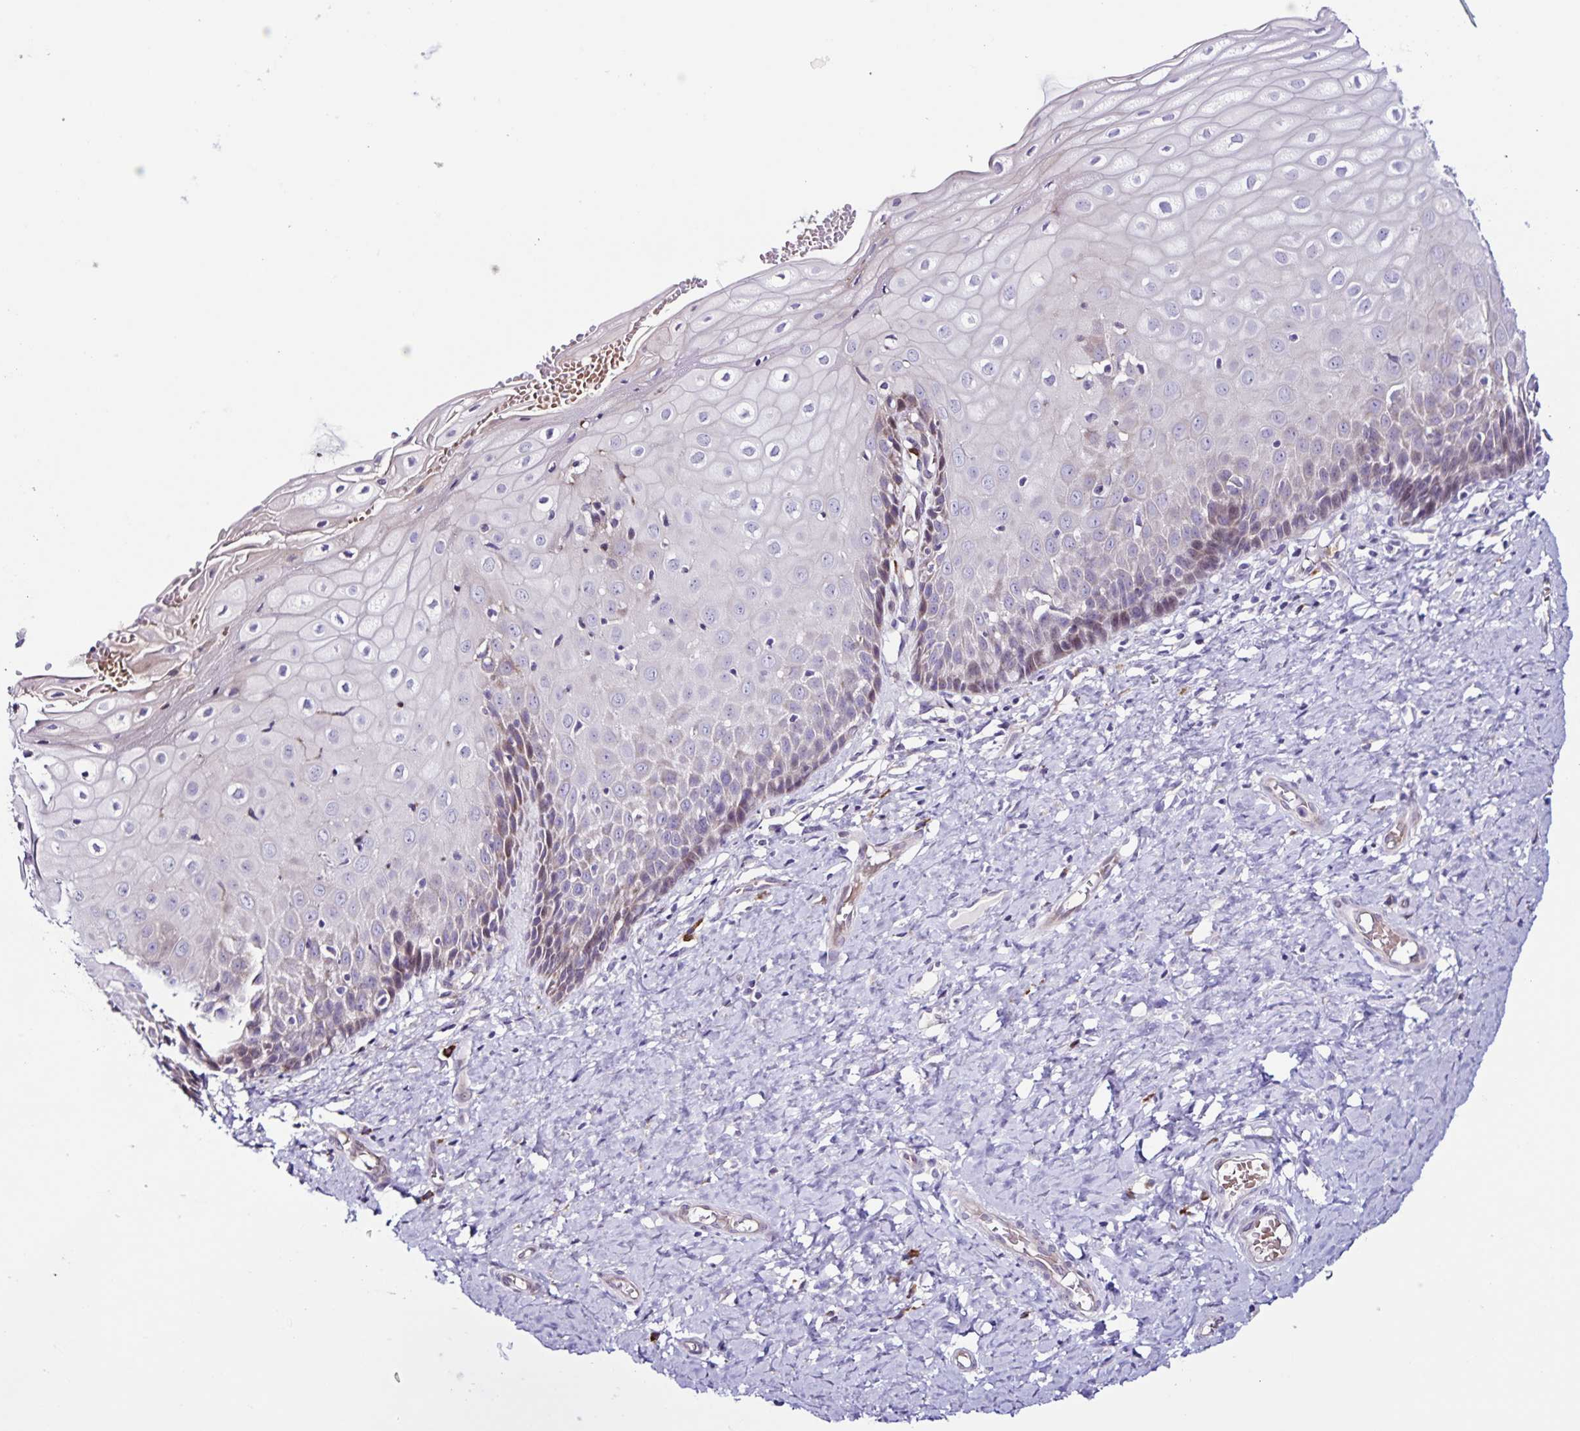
{"staining": {"intensity": "weak", "quantity": "25%-75%", "location": "cytoplasmic/membranous"}, "tissue": "cervix", "cell_type": "Glandular cells", "image_type": "normal", "snomed": [{"axis": "morphology", "description": "Normal tissue, NOS"}, {"axis": "topography", "description": "Cervix"}], "caption": "The histopathology image exhibits staining of benign cervix, revealing weak cytoplasmic/membranous protein expression (brown color) within glandular cells.", "gene": "RNFT2", "patient": {"sex": "female", "age": 37}}